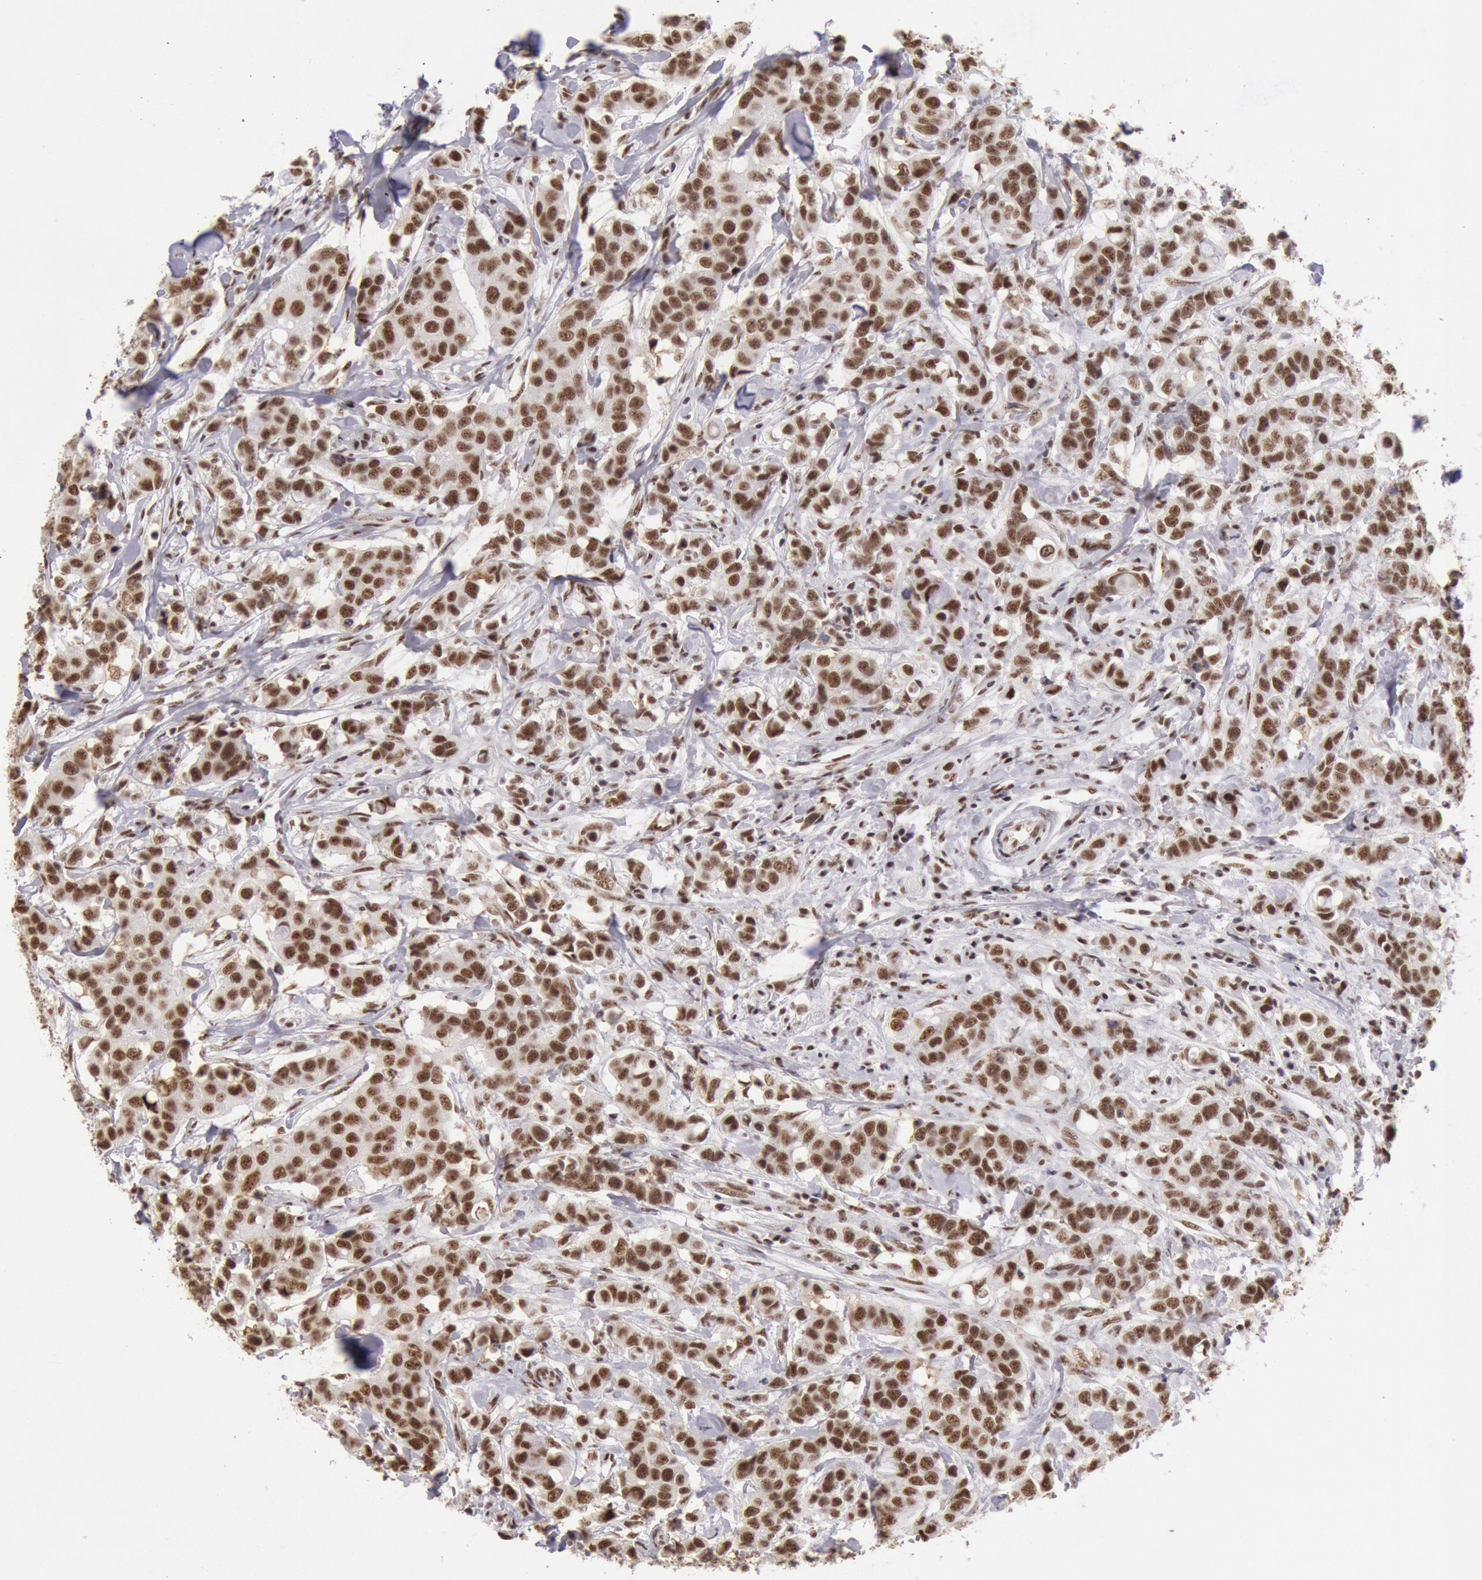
{"staining": {"intensity": "strong", "quantity": ">75%", "location": "nuclear"}, "tissue": "breast cancer", "cell_type": "Tumor cells", "image_type": "cancer", "snomed": [{"axis": "morphology", "description": "Duct carcinoma"}, {"axis": "topography", "description": "Breast"}], "caption": "Breast cancer (invasive ductal carcinoma) tissue demonstrates strong nuclear positivity in approximately >75% of tumor cells (brown staining indicates protein expression, while blue staining denotes nuclei).", "gene": "SNRPD3", "patient": {"sex": "female", "age": 27}}